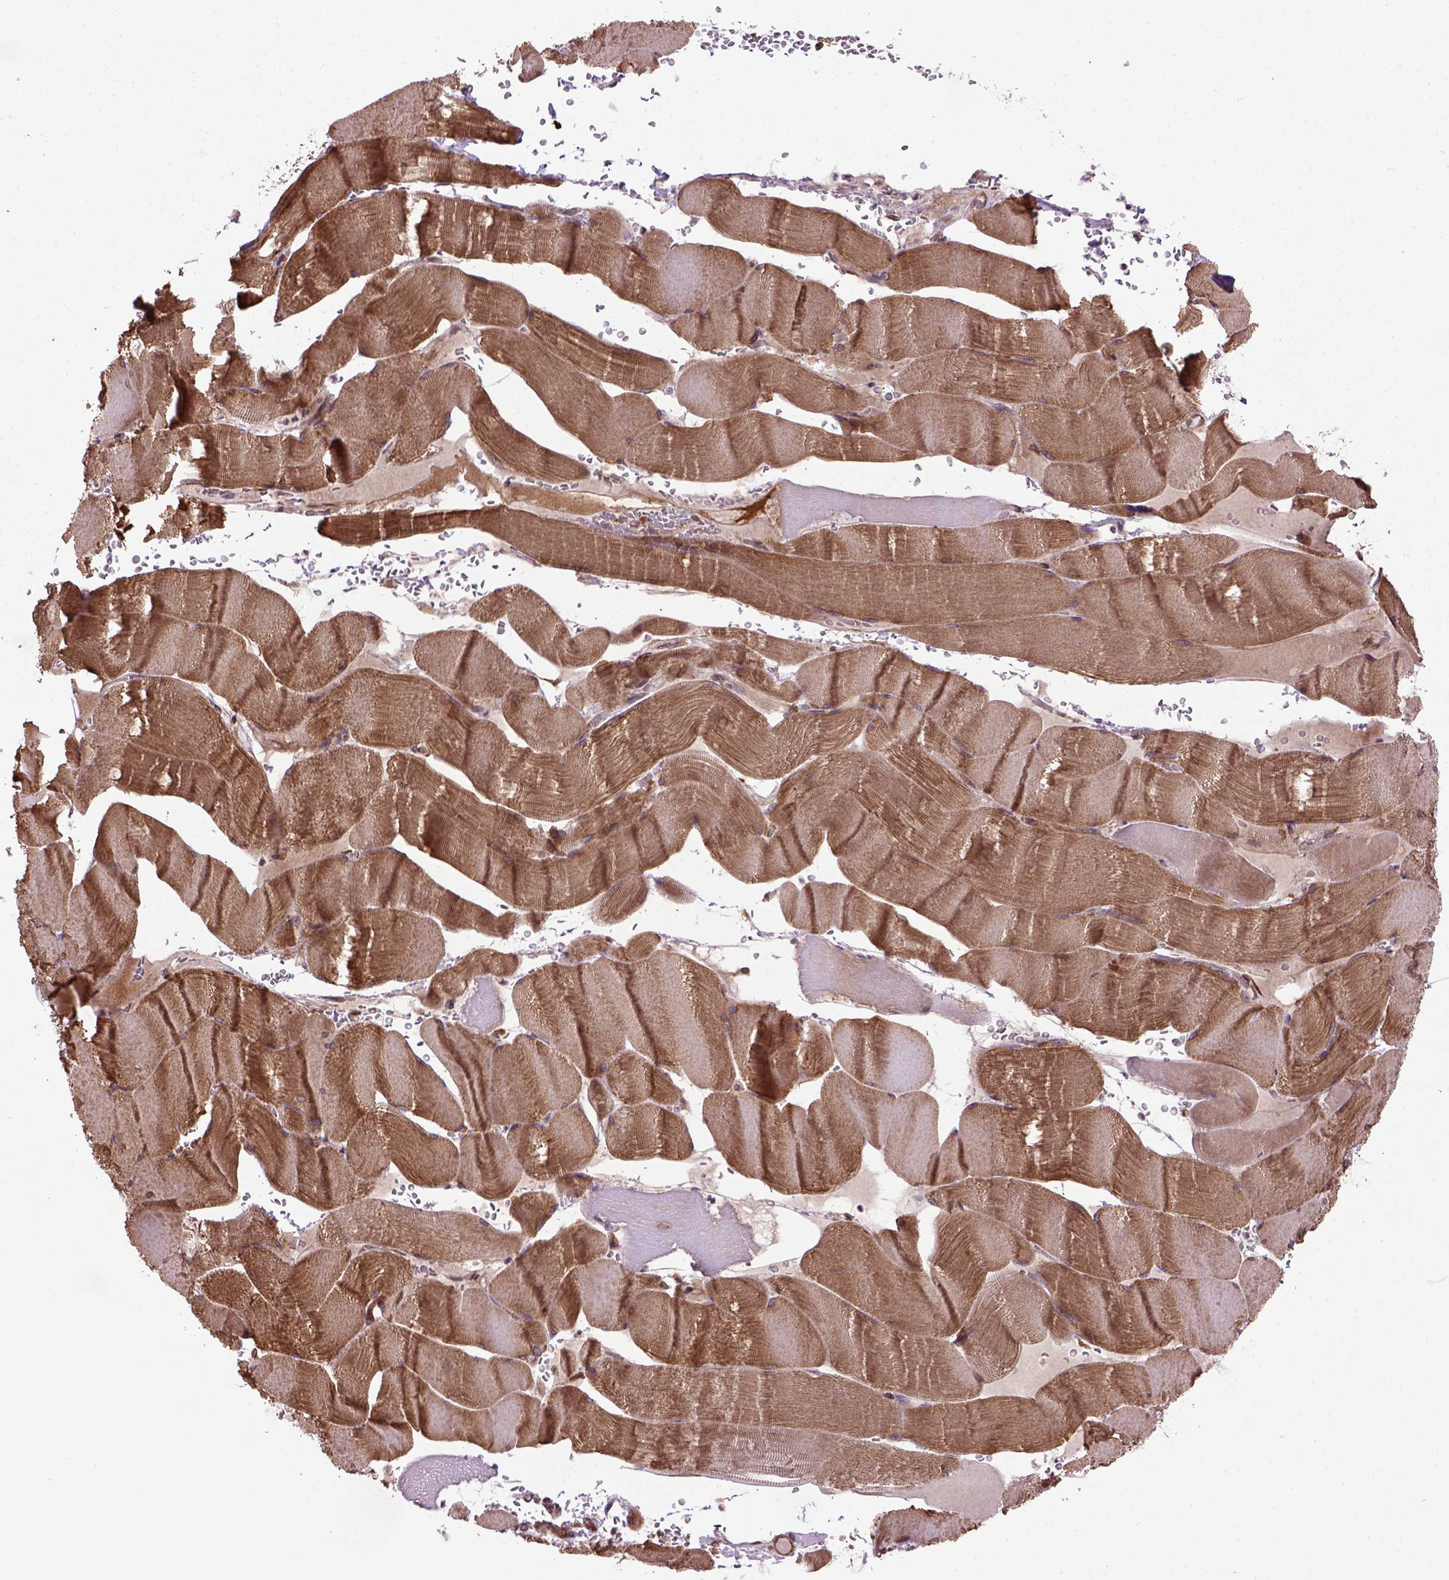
{"staining": {"intensity": "moderate", "quantity": ">75%", "location": "cytoplasmic/membranous"}, "tissue": "skeletal muscle", "cell_type": "Myocytes", "image_type": "normal", "snomed": [{"axis": "morphology", "description": "Normal tissue, NOS"}, {"axis": "topography", "description": "Skeletal muscle"}], "caption": "The immunohistochemical stain shows moderate cytoplasmic/membranous positivity in myocytes of benign skeletal muscle.", "gene": "CAPRIN1", "patient": {"sex": "male", "age": 56}}